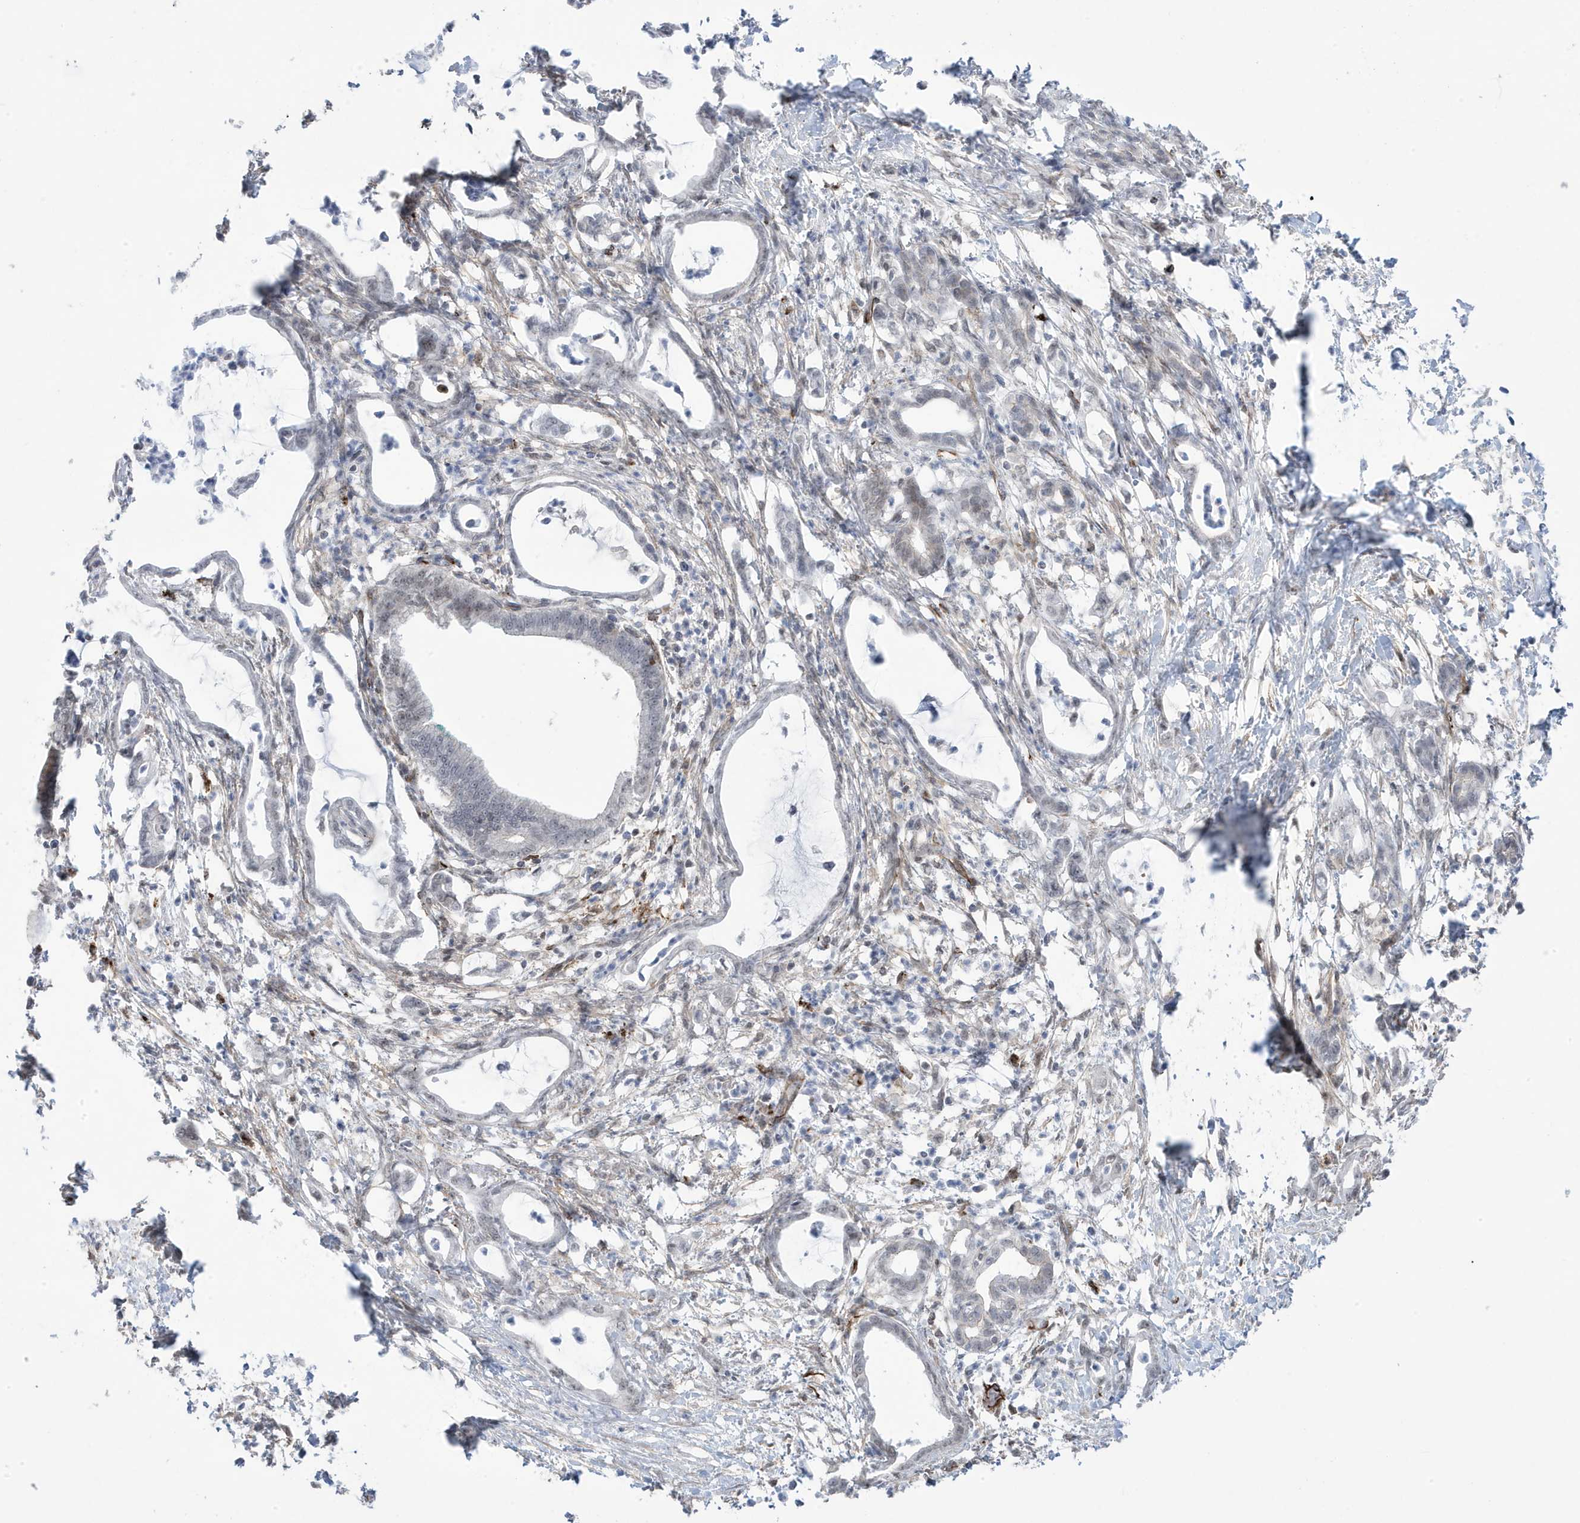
{"staining": {"intensity": "weak", "quantity": "<25%", "location": "nuclear"}, "tissue": "pancreatic cancer", "cell_type": "Tumor cells", "image_type": "cancer", "snomed": [{"axis": "morphology", "description": "Adenocarcinoma, NOS"}, {"axis": "topography", "description": "Pancreas"}], "caption": "A high-resolution histopathology image shows IHC staining of pancreatic adenocarcinoma, which exhibits no significant expression in tumor cells.", "gene": "ADAMTSL3", "patient": {"sex": "female", "age": 55}}